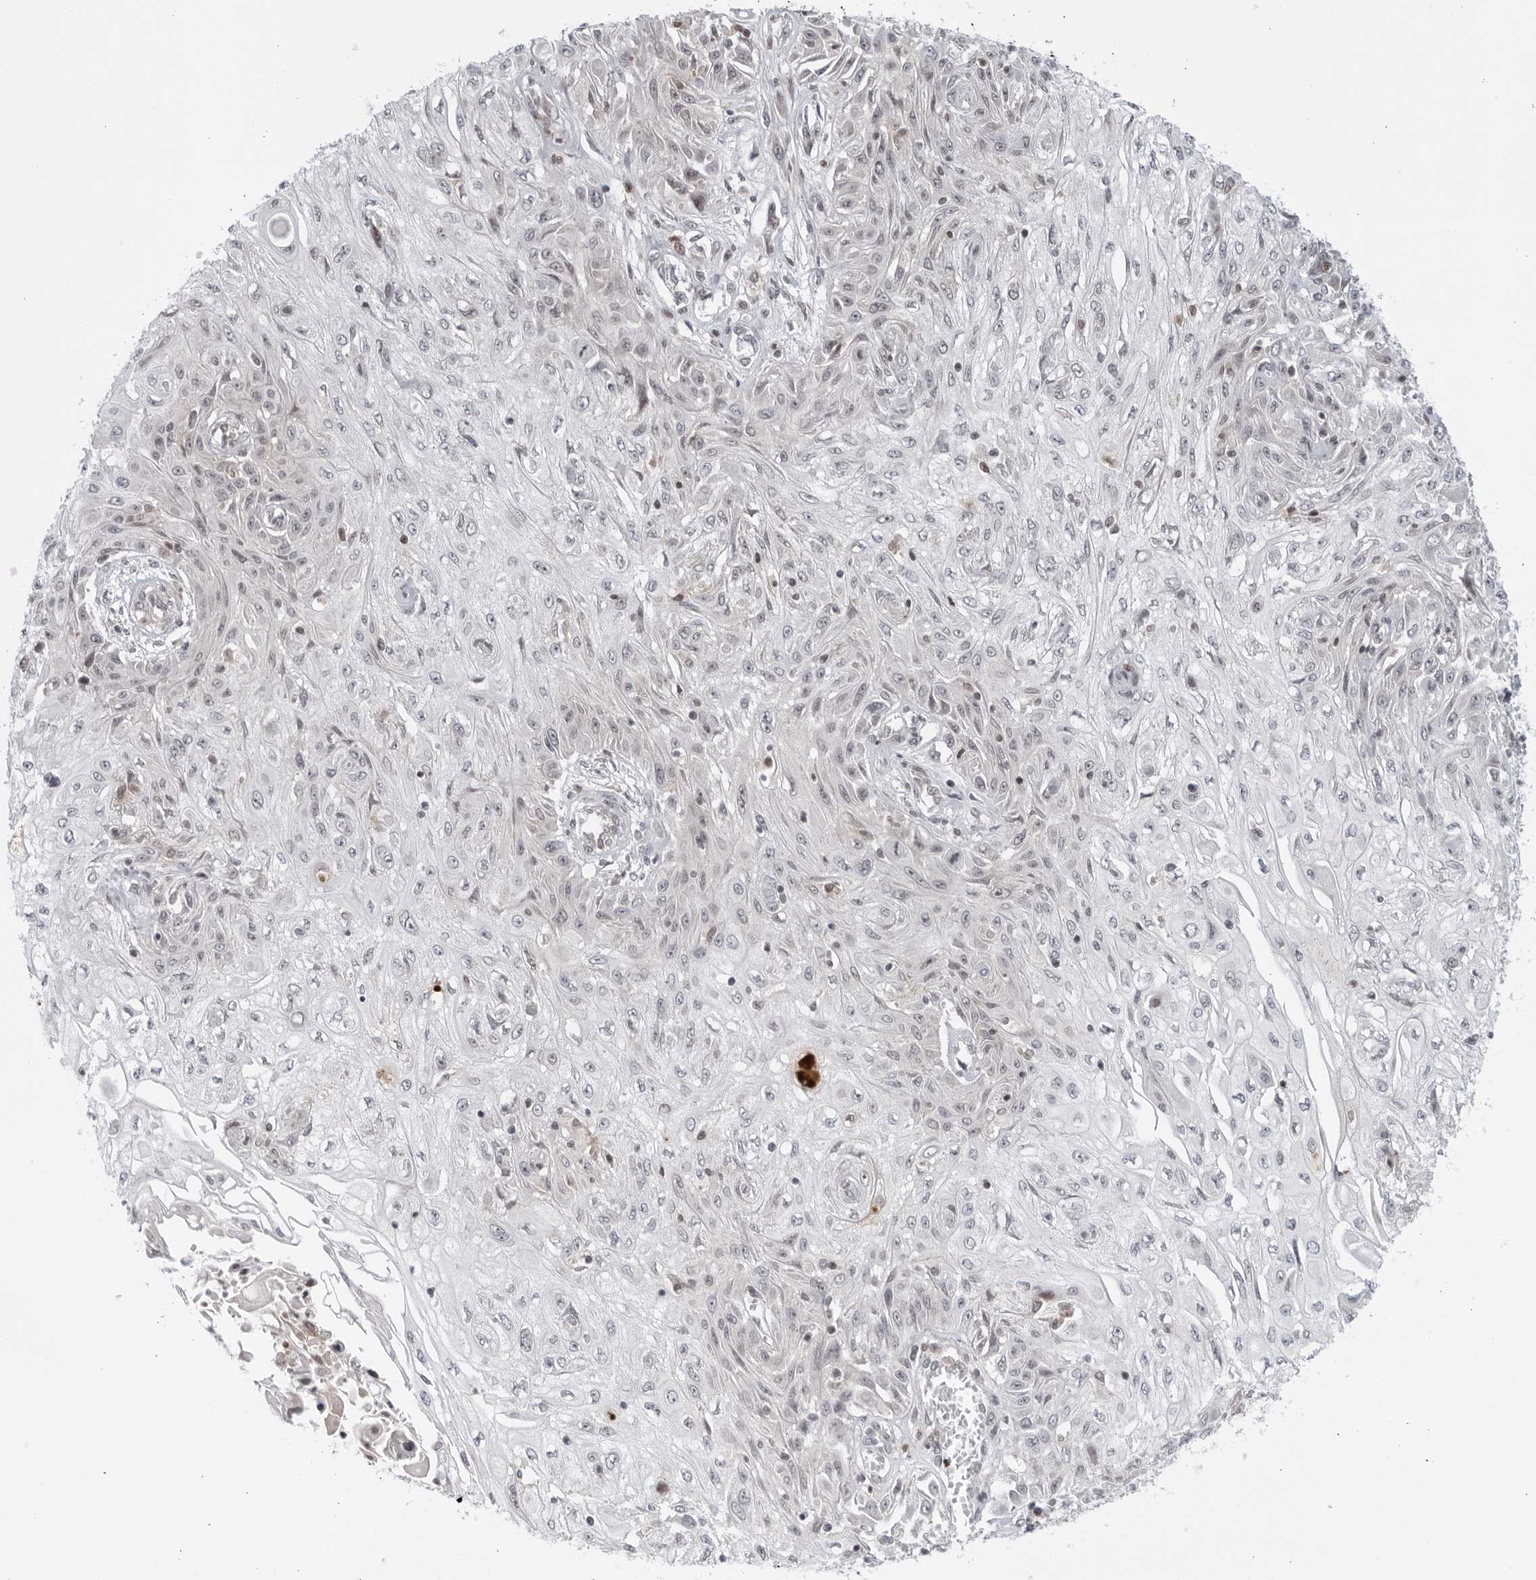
{"staining": {"intensity": "negative", "quantity": "none", "location": "none"}, "tissue": "skin cancer", "cell_type": "Tumor cells", "image_type": "cancer", "snomed": [{"axis": "morphology", "description": "Squamous cell carcinoma, NOS"}, {"axis": "morphology", "description": "Squamous cell carcinoma, metastatic, NOS"}, {"axis": "topography", "description": "Skin"}, {"axis": "topography", "description": "Lymph node"}], "caption": "Immunohistochemistry (IHC) micrograph of neoplastic tissue: skin cancer stained with DAB reveals no significant protein staining in tumor cells.", "gene": "DTL", "patient": {"sex": "male", "age": 75}}